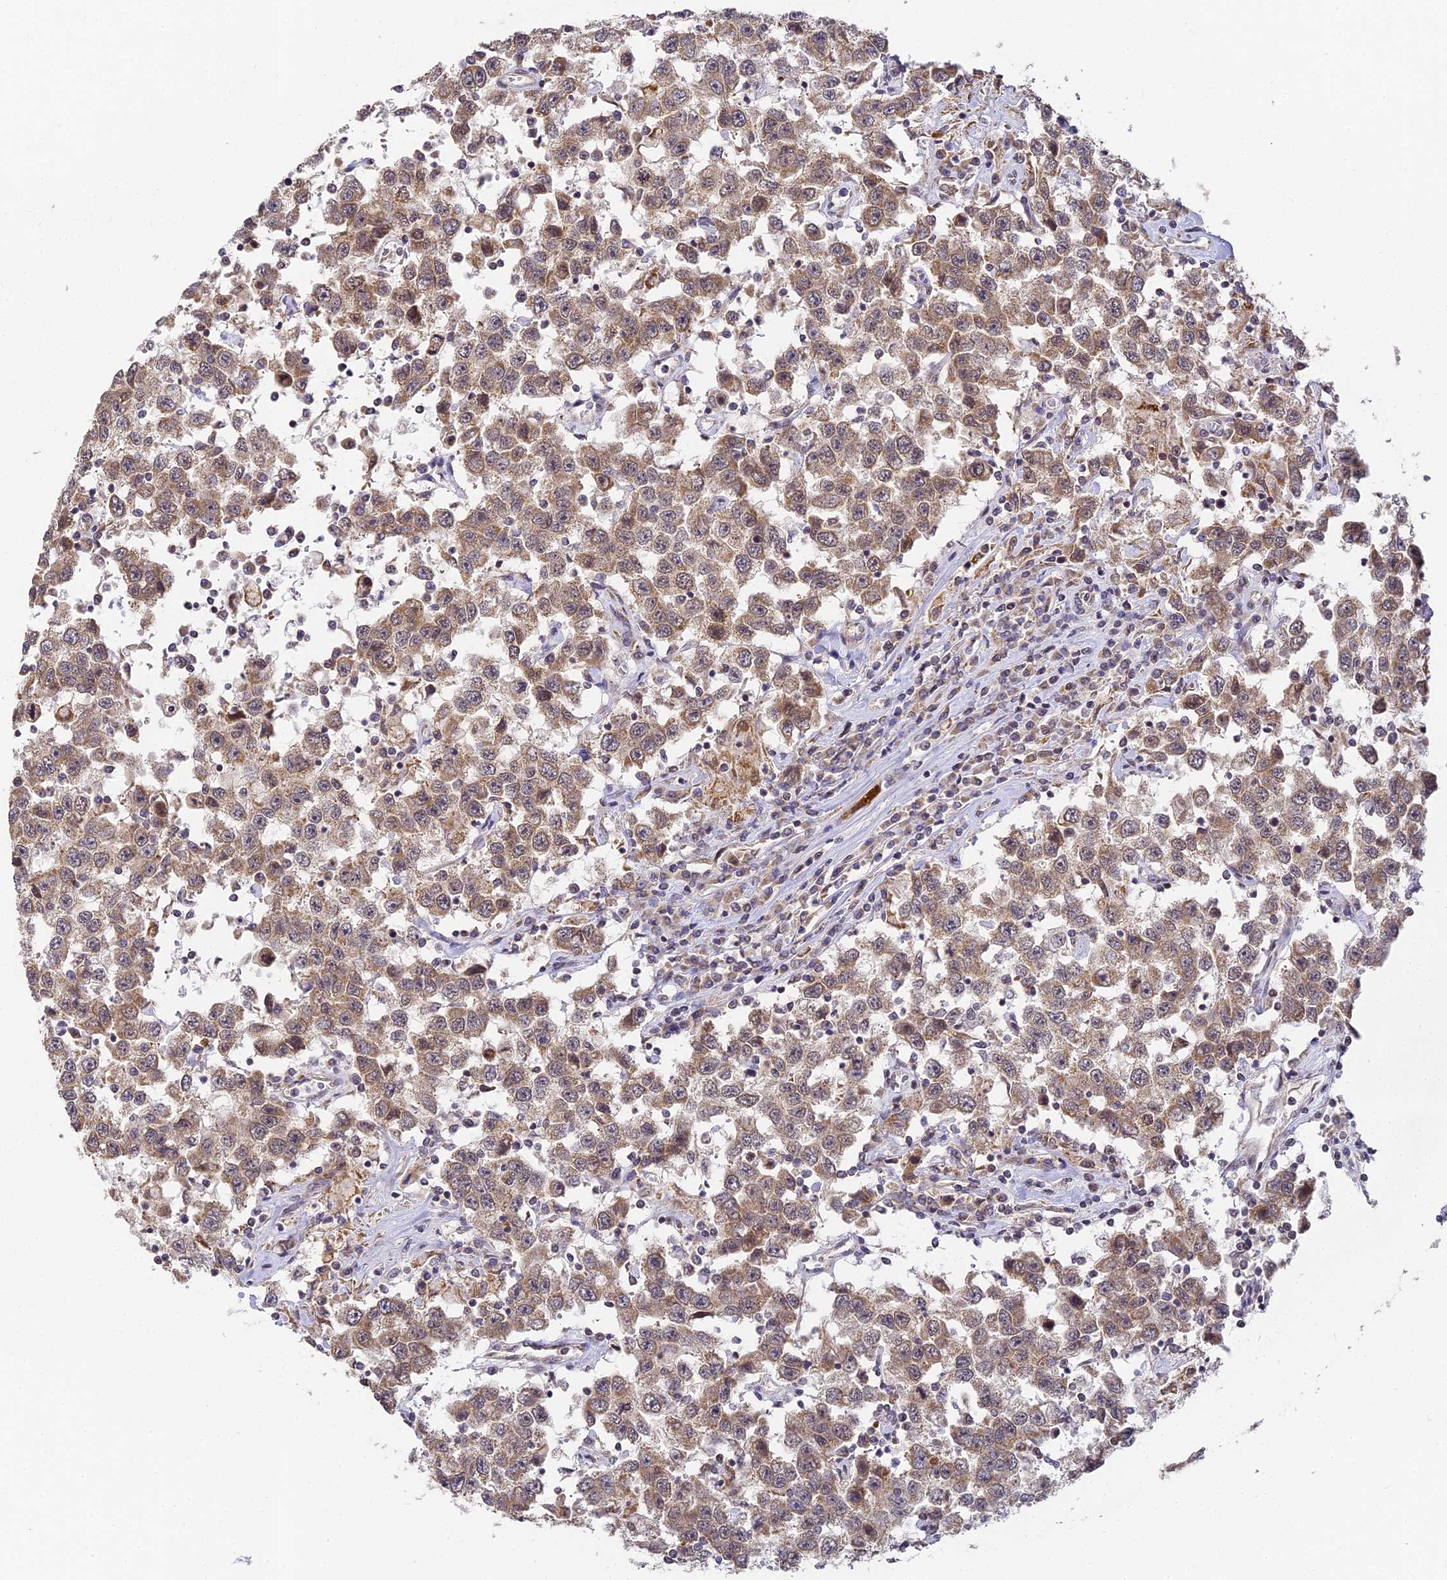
{"staining": {"intensity": "weak", "quantity": ">75%", "location": "cytoplasmic/membranous,nuclear"}, "tissue": "testis cancer", "cell_type": "Tumor cells", "image_type": "cancer", "snomed": [{"axis": "morphology", "description": "Seminoma, NOS"}, {"axis": "topography", "description": "Testis"}], "caption": "Testis seminoma stained for a protein (brown) displays weak cytoplasmic/membranous and nuclear positive expression in about >75% of tumor cells.", "gene": "DNAAF10", "patient": {"sex": "male", "age": 41}}